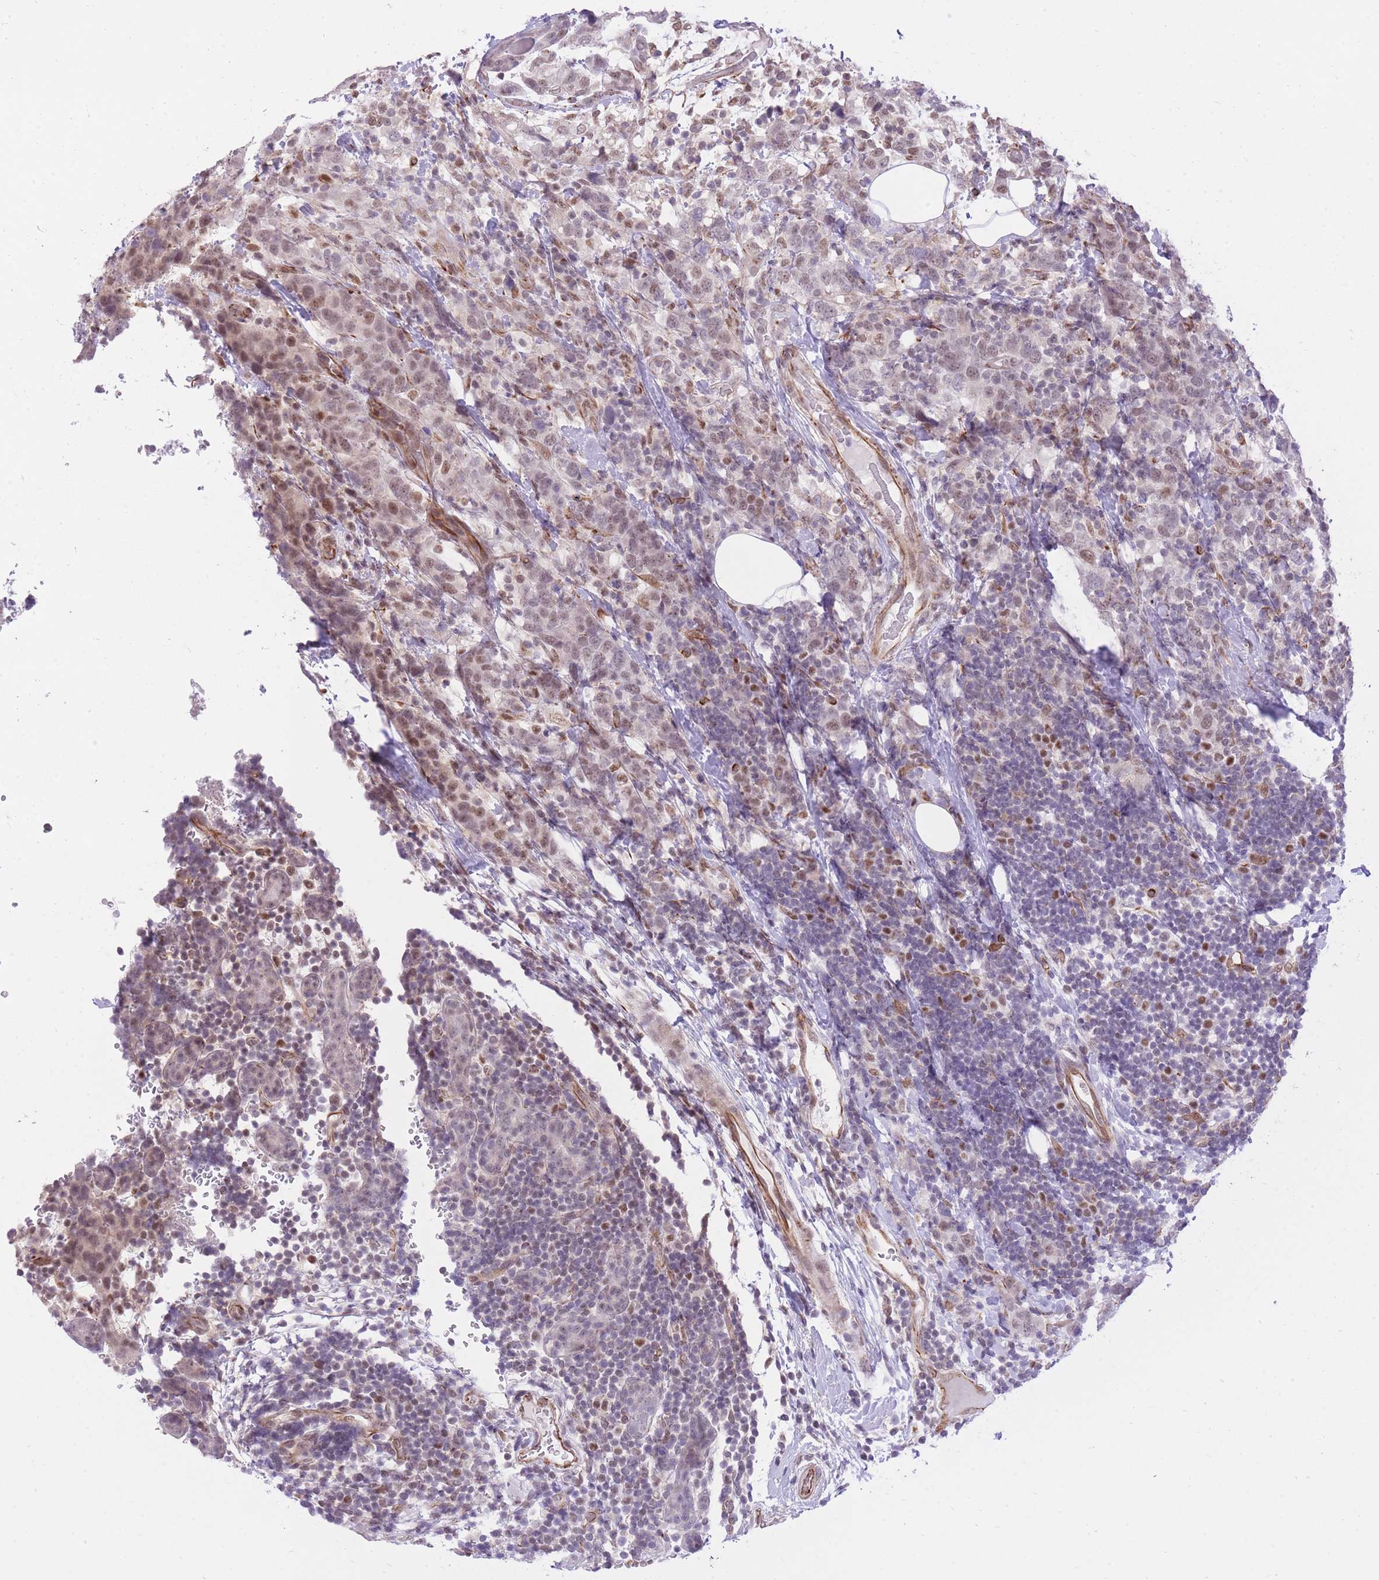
{"staining": {"intensity": "weak", "quantity": "<25%", "location": "nuclear"}, "tissue": "breast cancer", "cell_type": "Tumor cells", "image_type": "cancer", "snomed": [{"axis": "morphology", "description": "Lobular carcinoma"}, {"axis": "topography", "description": "Breast"}], "caption": "There is no significant staining in tumor cells of lobular carcinoma (breast).", "gene": "ELL", "patient": {"sex": "female", "age": 59}}